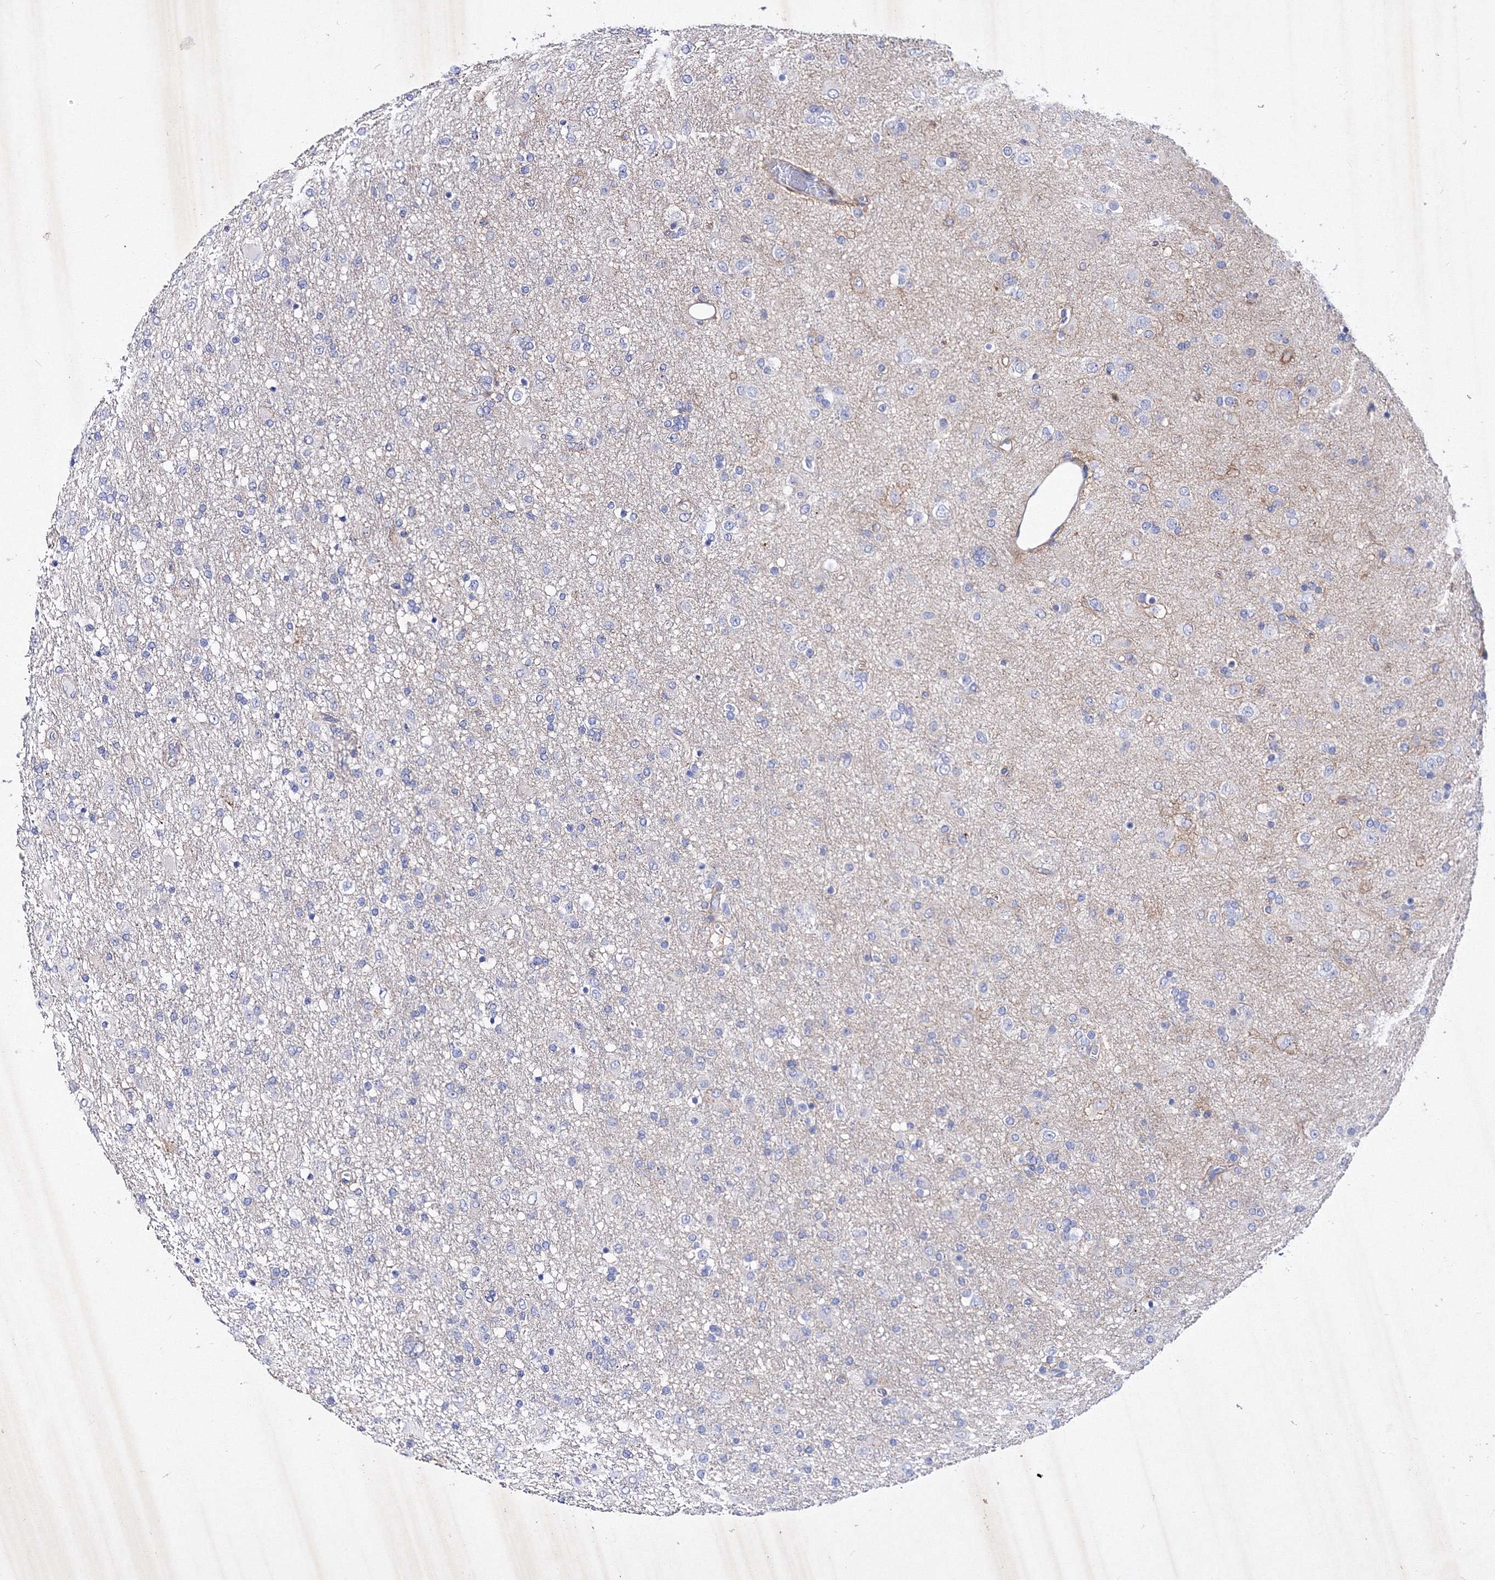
{"staining": {"intensity": "negative", "quantity": "none", "location": "none"}, "tissue": "glioma", "cell_type": "Tumor cells", "image_type": "cancer", "snomed": [{"axis": "morphology", "description": "Glioma, malignant, Low grade"}, {"axis": "topography", "description": "Brain"}], "caption": "There is no significant expression in tumor cells of malignant glioma (low-grade).", "gene": "GPN1", "patient": {"sex": "male", "age": 65}}